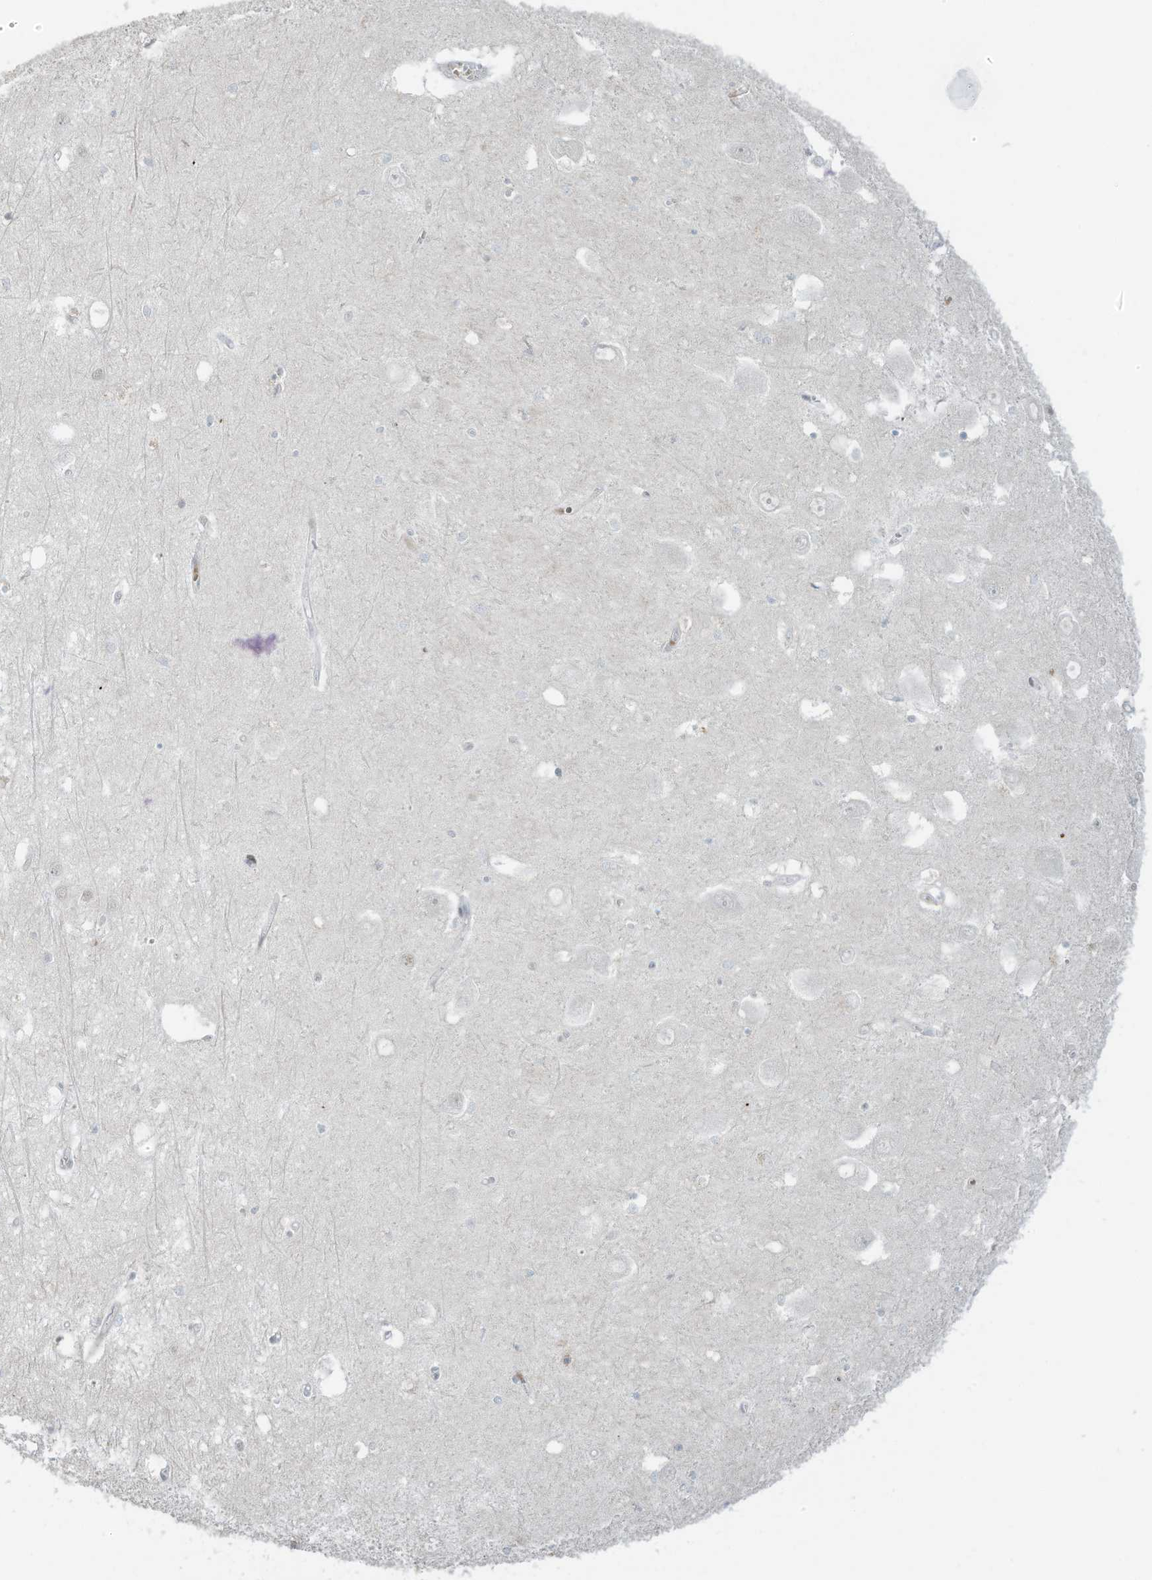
{"staining": {"intensity": "negative", "quantity": "none", "location": "none"}, "tissue": "hippocampus", "cell_type": "Glial cells", "image_type": "normal", "snomed": [{"axis": "morphology", "description": "Normal tissue, NOS"}, {"axis": "topography", "description": "Hippocampus"}], "caption": "Image shows no protein staining in glial cells of unremarkable hippocampus.", "gene": "ZCWPW2", "patient": {"sex": "male", "age": 70}}